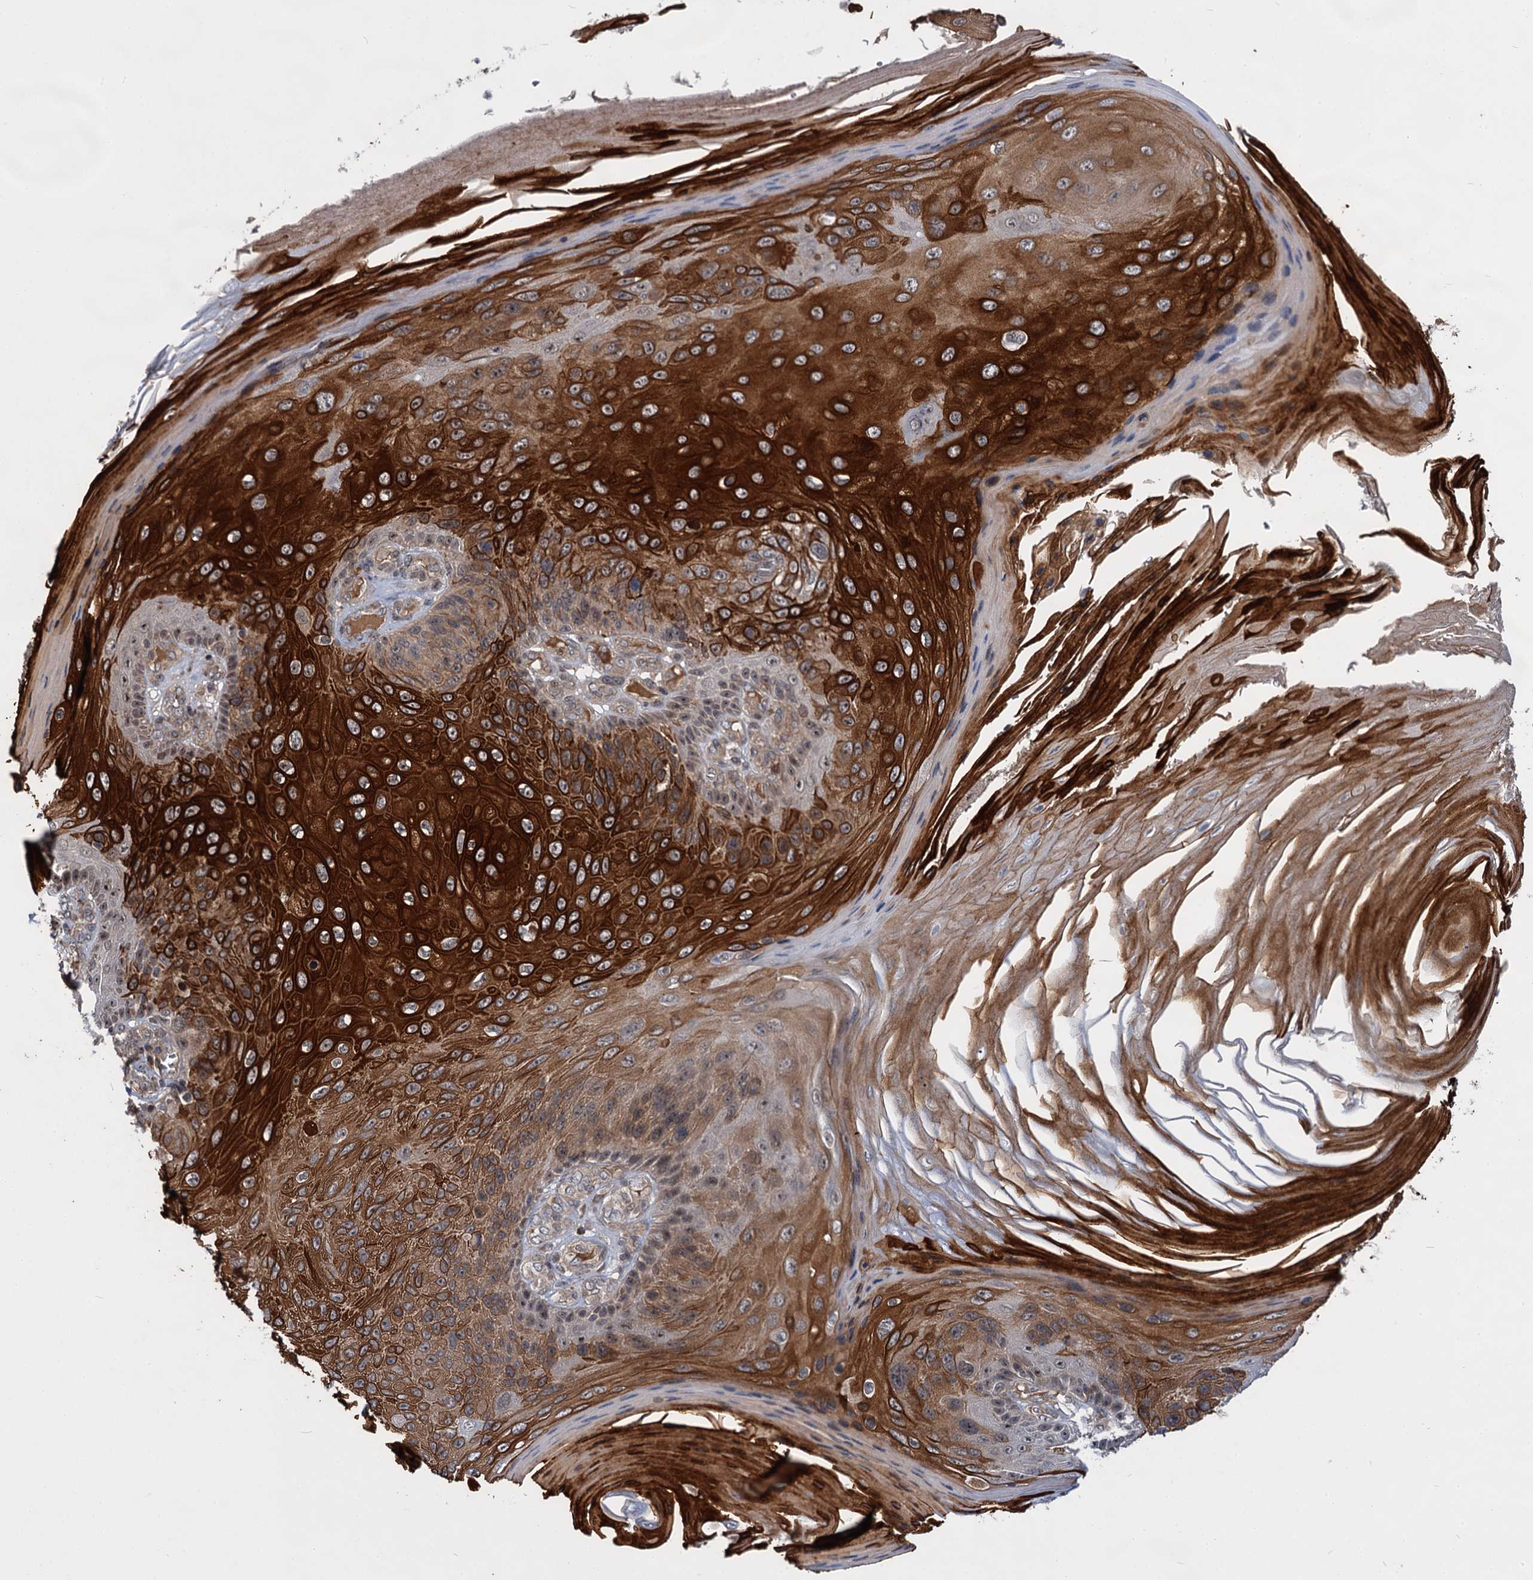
{"staining": {"intensity": "strong", "quantity": ">75%", "location": "cytoplasmic/membranous,nuclear"}, "tissue": "skin cancer", "cell_type": "Tumor cells", "image_type": "cancer", "snomed": [{"axis": "morphology", "description": "Squamous cell carcinoma, NOS"}, {"axis": "topography", "description": "Skin"}], "caption": "IHC (DAB) staining of skin cancer demonstrates strong cytoplasmic/membranous and nuclear protein expression in approximately >75% of tumor cells.", "gene": "ABLIM1", "patient": {"sex": "female", "age": 88}}